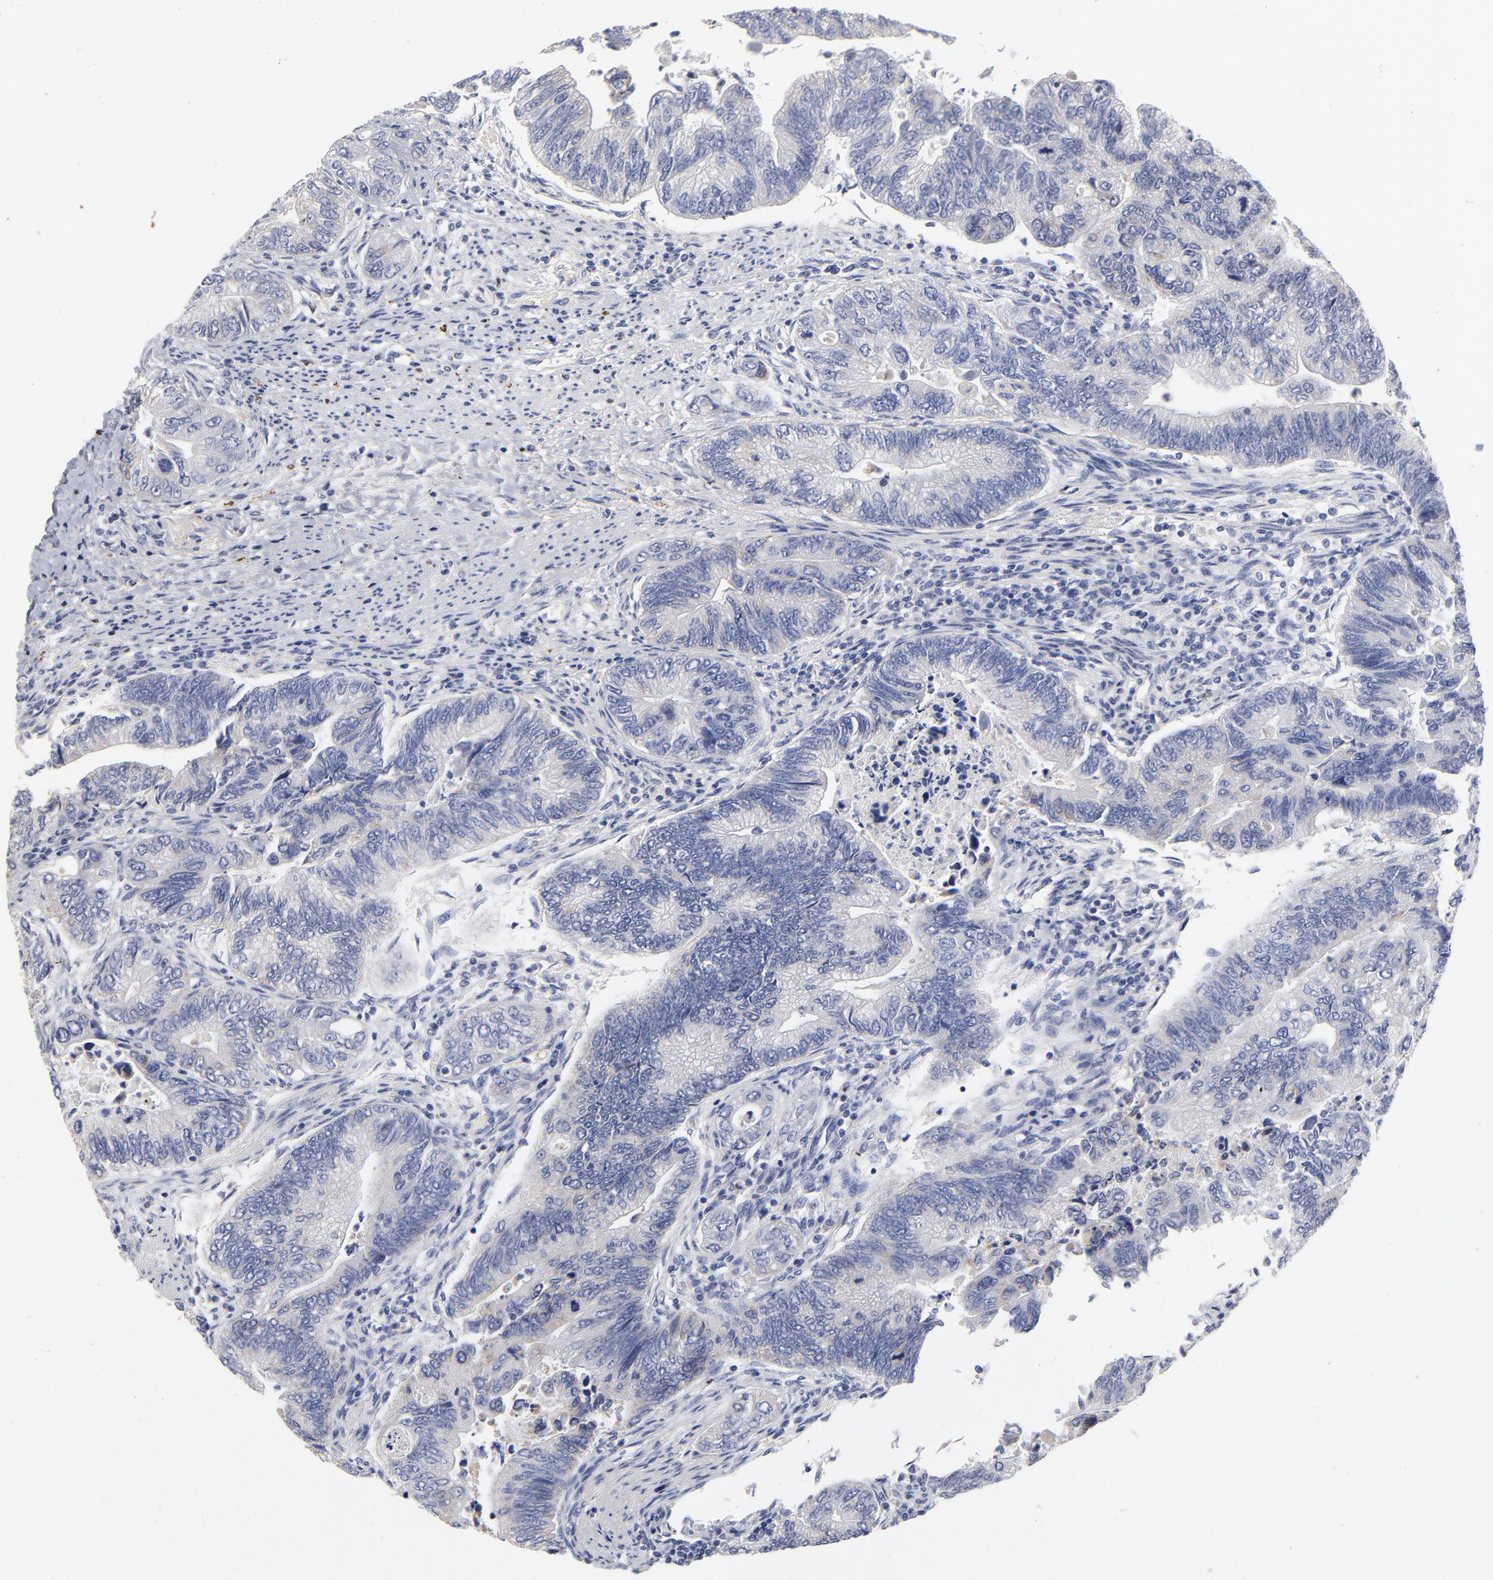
{"staining": {"intensity": "negative", "quantity": "none", "location": "none"}, "tissue": "colorectal cancer", "cell_type": "Tumor cells", "image_type": "cancer", "snomed": [{"axis": "morphology", "description": "Adenocarcinoma, NOS"}, {"axis": "topography", "description": "Colon"}], "caption": "Protein analysis of colorectal adenocarcinoma demonstrates no significant positivity in tumor cells.", "gene": "PTP4A1", "patient": {"sex": "female", "age": 11}}